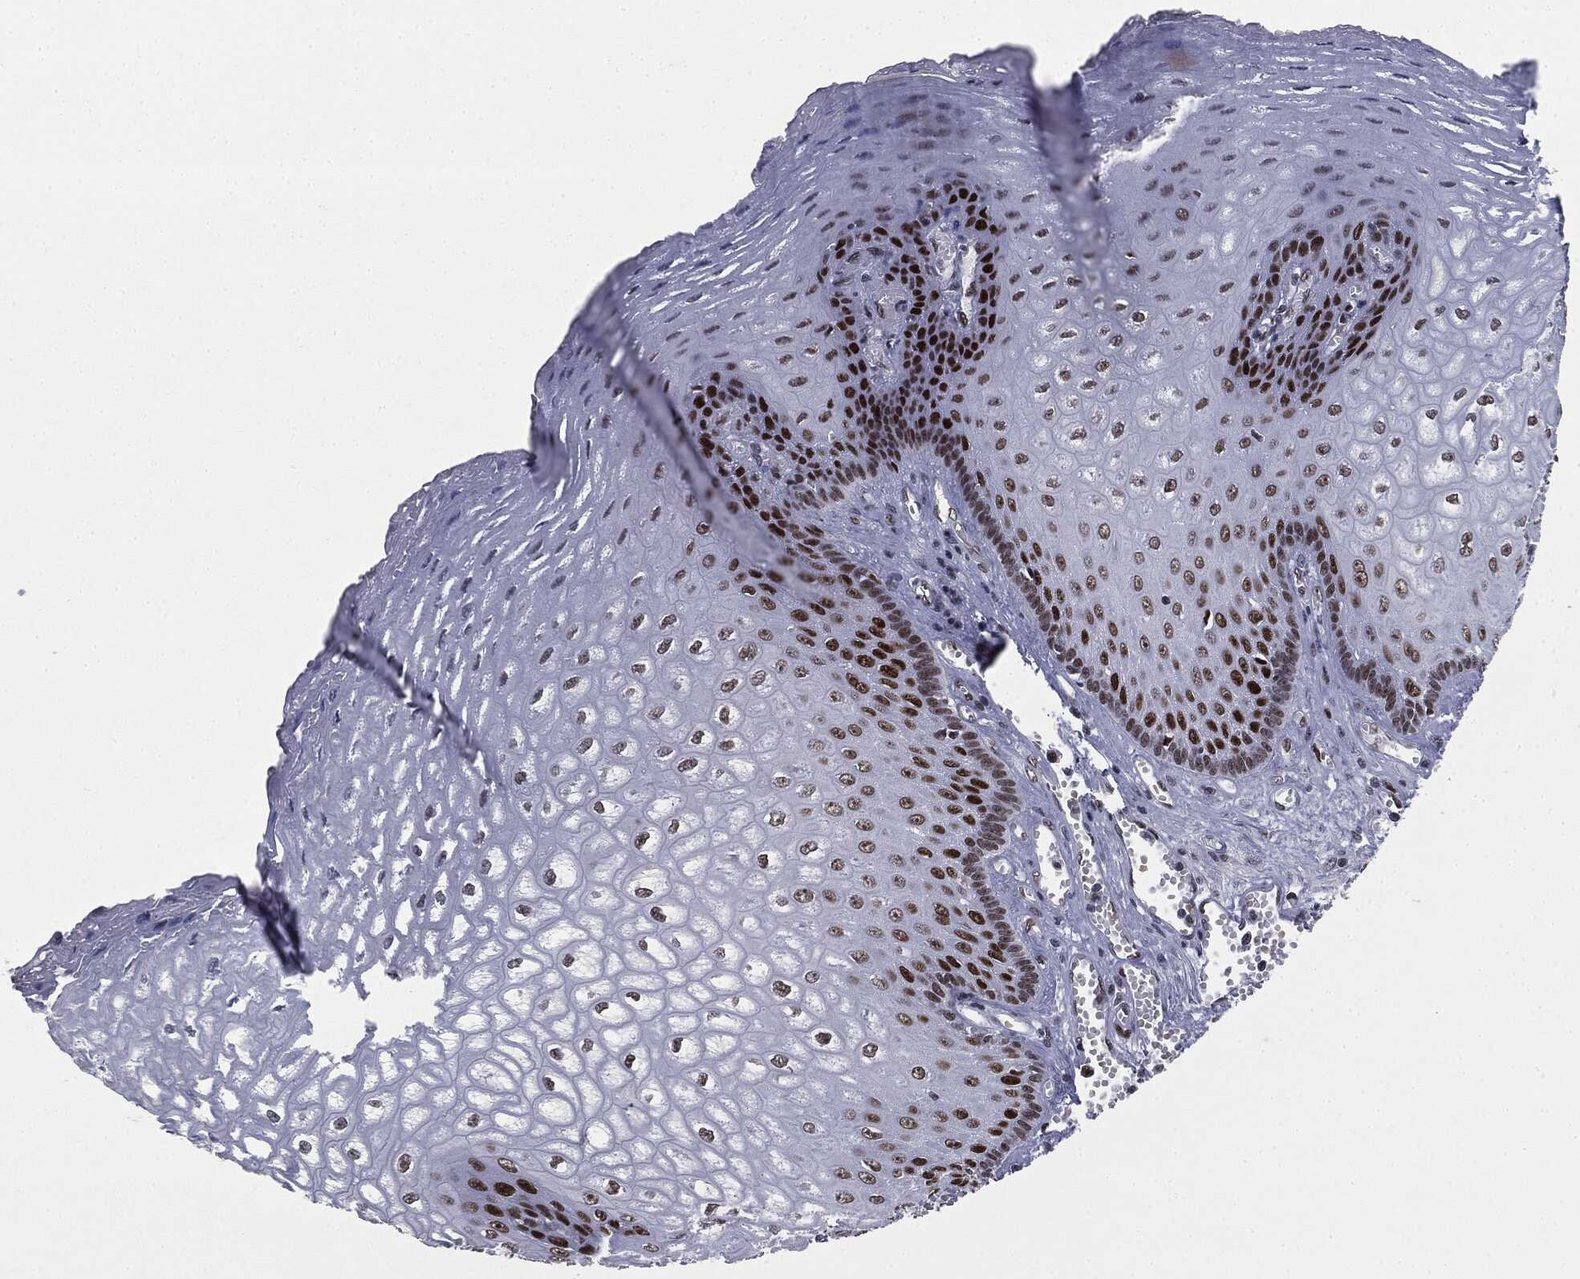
{"staining": {"intensity": "strong", "quantity": "25%-75%", "location": "nuclear"}, "tissue": "esophagus", "cell_type": "Squamous epithelial cells", "image_type": "normal", "snomed": [{"axis": "morphology", "description": "Normal tissue, NOS"}, {"axis": "topography", "description": "Esophagus"}], "caption": "High-power microscopy captured an immunohistochemistry (IHC) image of normal esophagus, revealing strong nuclear positivity in about 25%-75% of squamous epithelial cells.", "gene": "MSH2", "patient": {"sex": "male", "age": 58}}